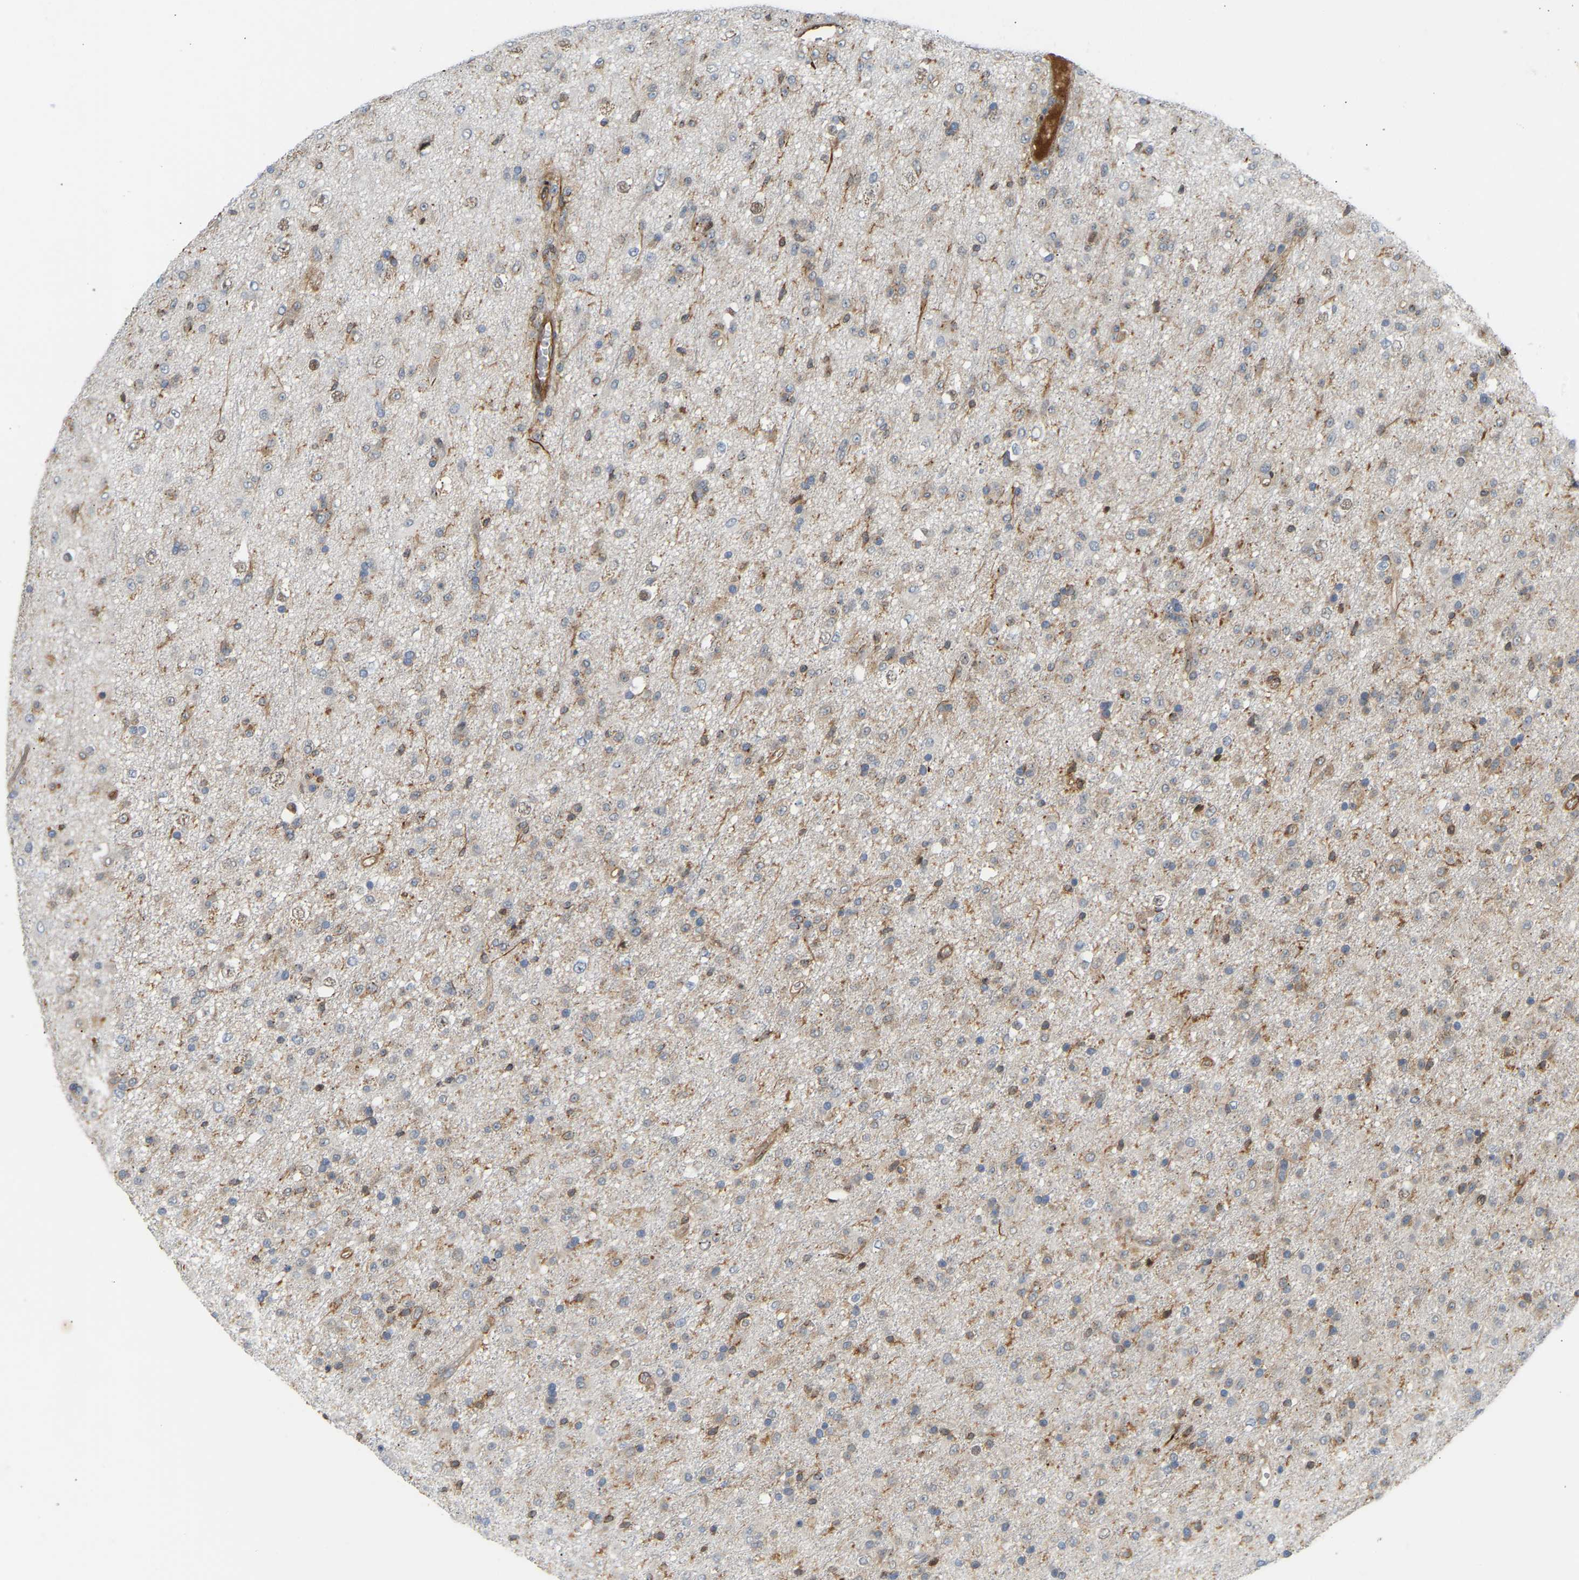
{"staining": {"intensity": "weak", "quantity": "<25%", "location": "cytoplasmic/membranous"}, "tissue": "glioma", "cell_type": "Tumor cells", "image_type": "cancer", "snomed": [{"axis": "morphology", "description": "Glioma, malignant, Low grade"}, {"axis": "topography", "description": "Brain"}], "caption": "Immunohistochemistry photomicrograph of neoplastic tissue: human low-grade glioma (malignant) stained with DAB displays no significant protein expression in tumor cells.", "gene": "PLCG2", "patient": {"sex": "male", "age": 65}}